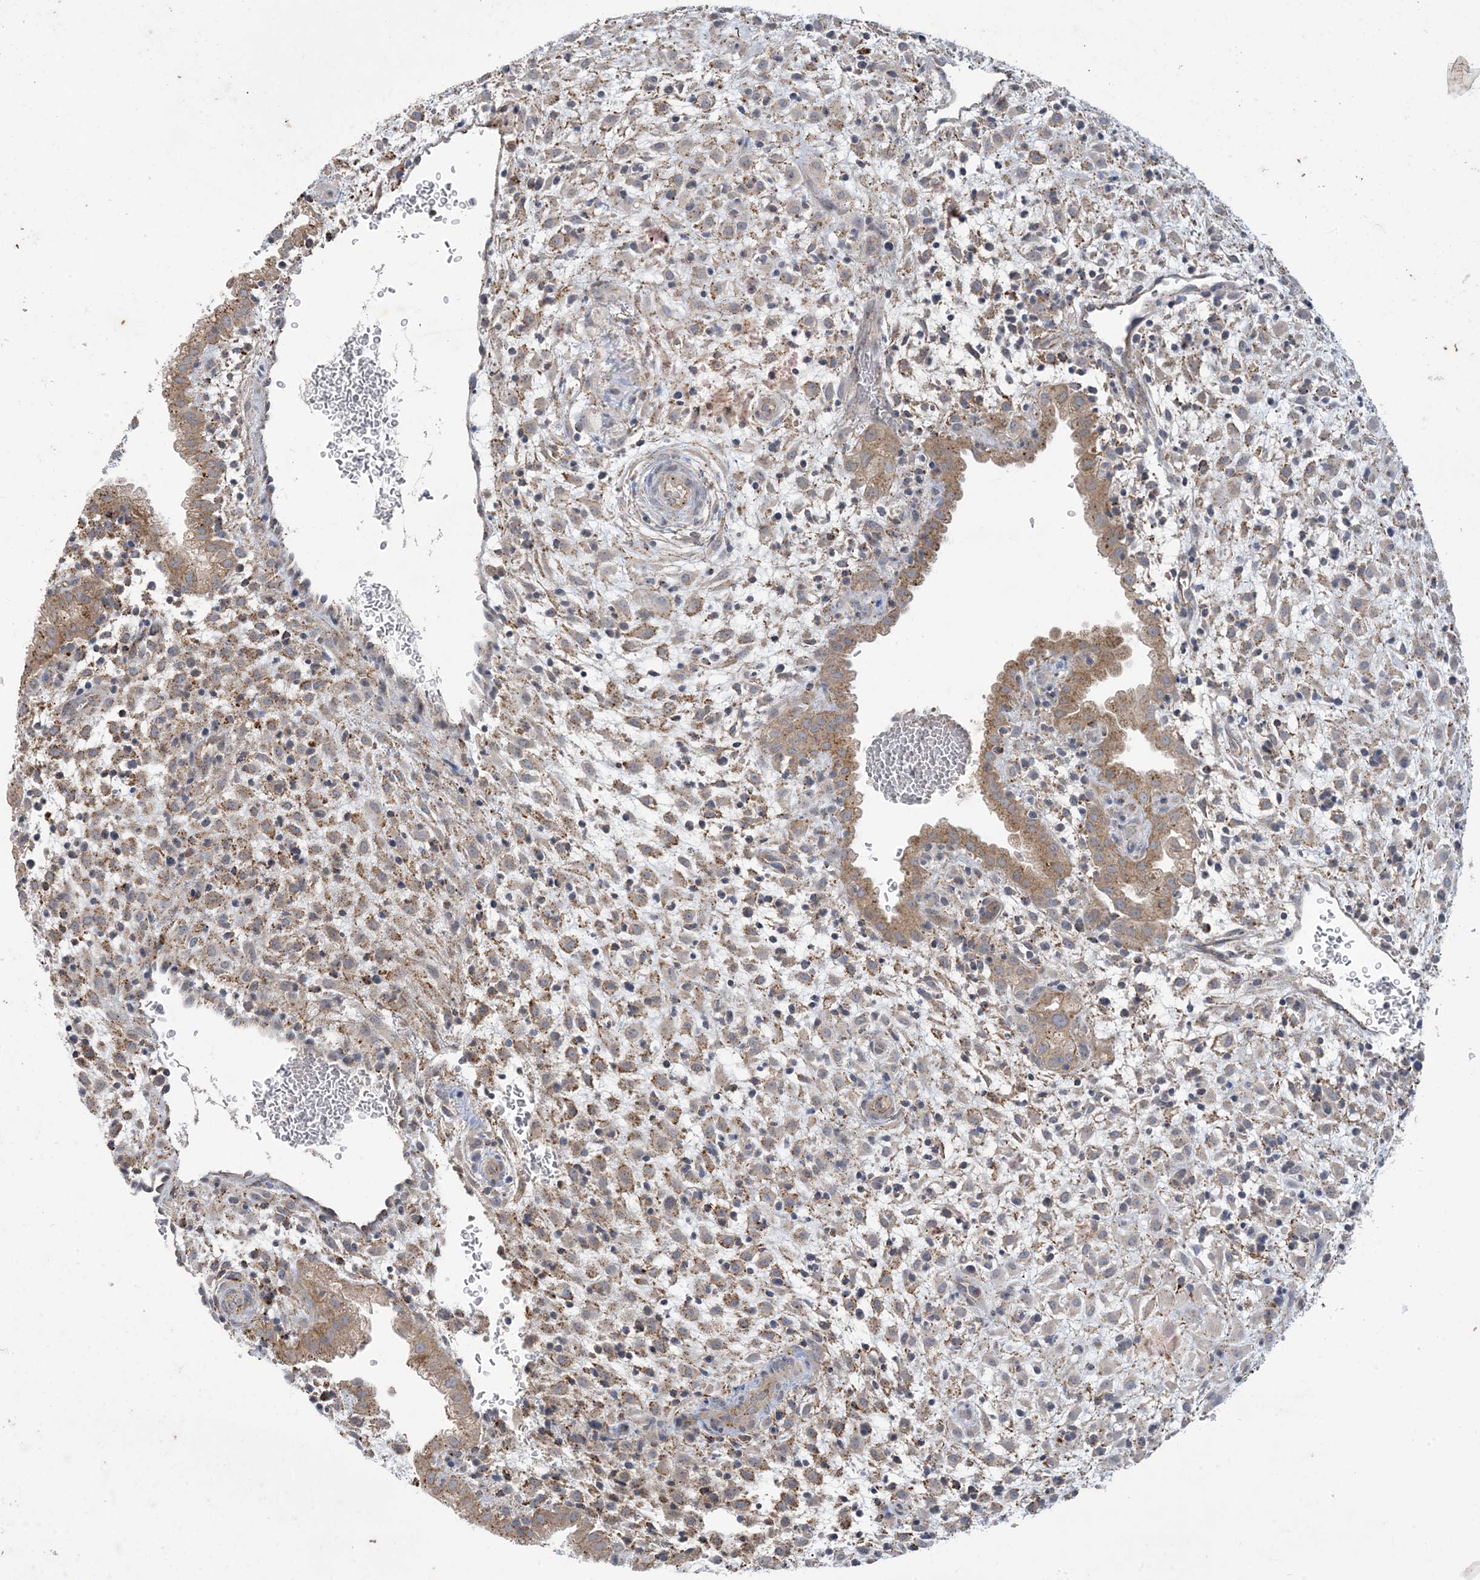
{"staining": {"intensity": "moderate", "quantity": ">75%", "location": "cytoplasmic/membranous"}, "tissue": "placenta", "cell_type": "Decidual cells", "image_type": "normal", "snomed": [{"axis": "morphology", "description": "Normal tissue, NOS"}, {"axis": "topography", "description": "Placenta"}], "caption": "Immunohistochemistry micrograph of normal placenta stained for a protein (brown), which demonstrates medium levels of moderate cytoplasmic/membranous positivity in approximately >75% of decidual cells.", "gene": "MRPS18A", "patient": {"sex": "female", "age": 35}}